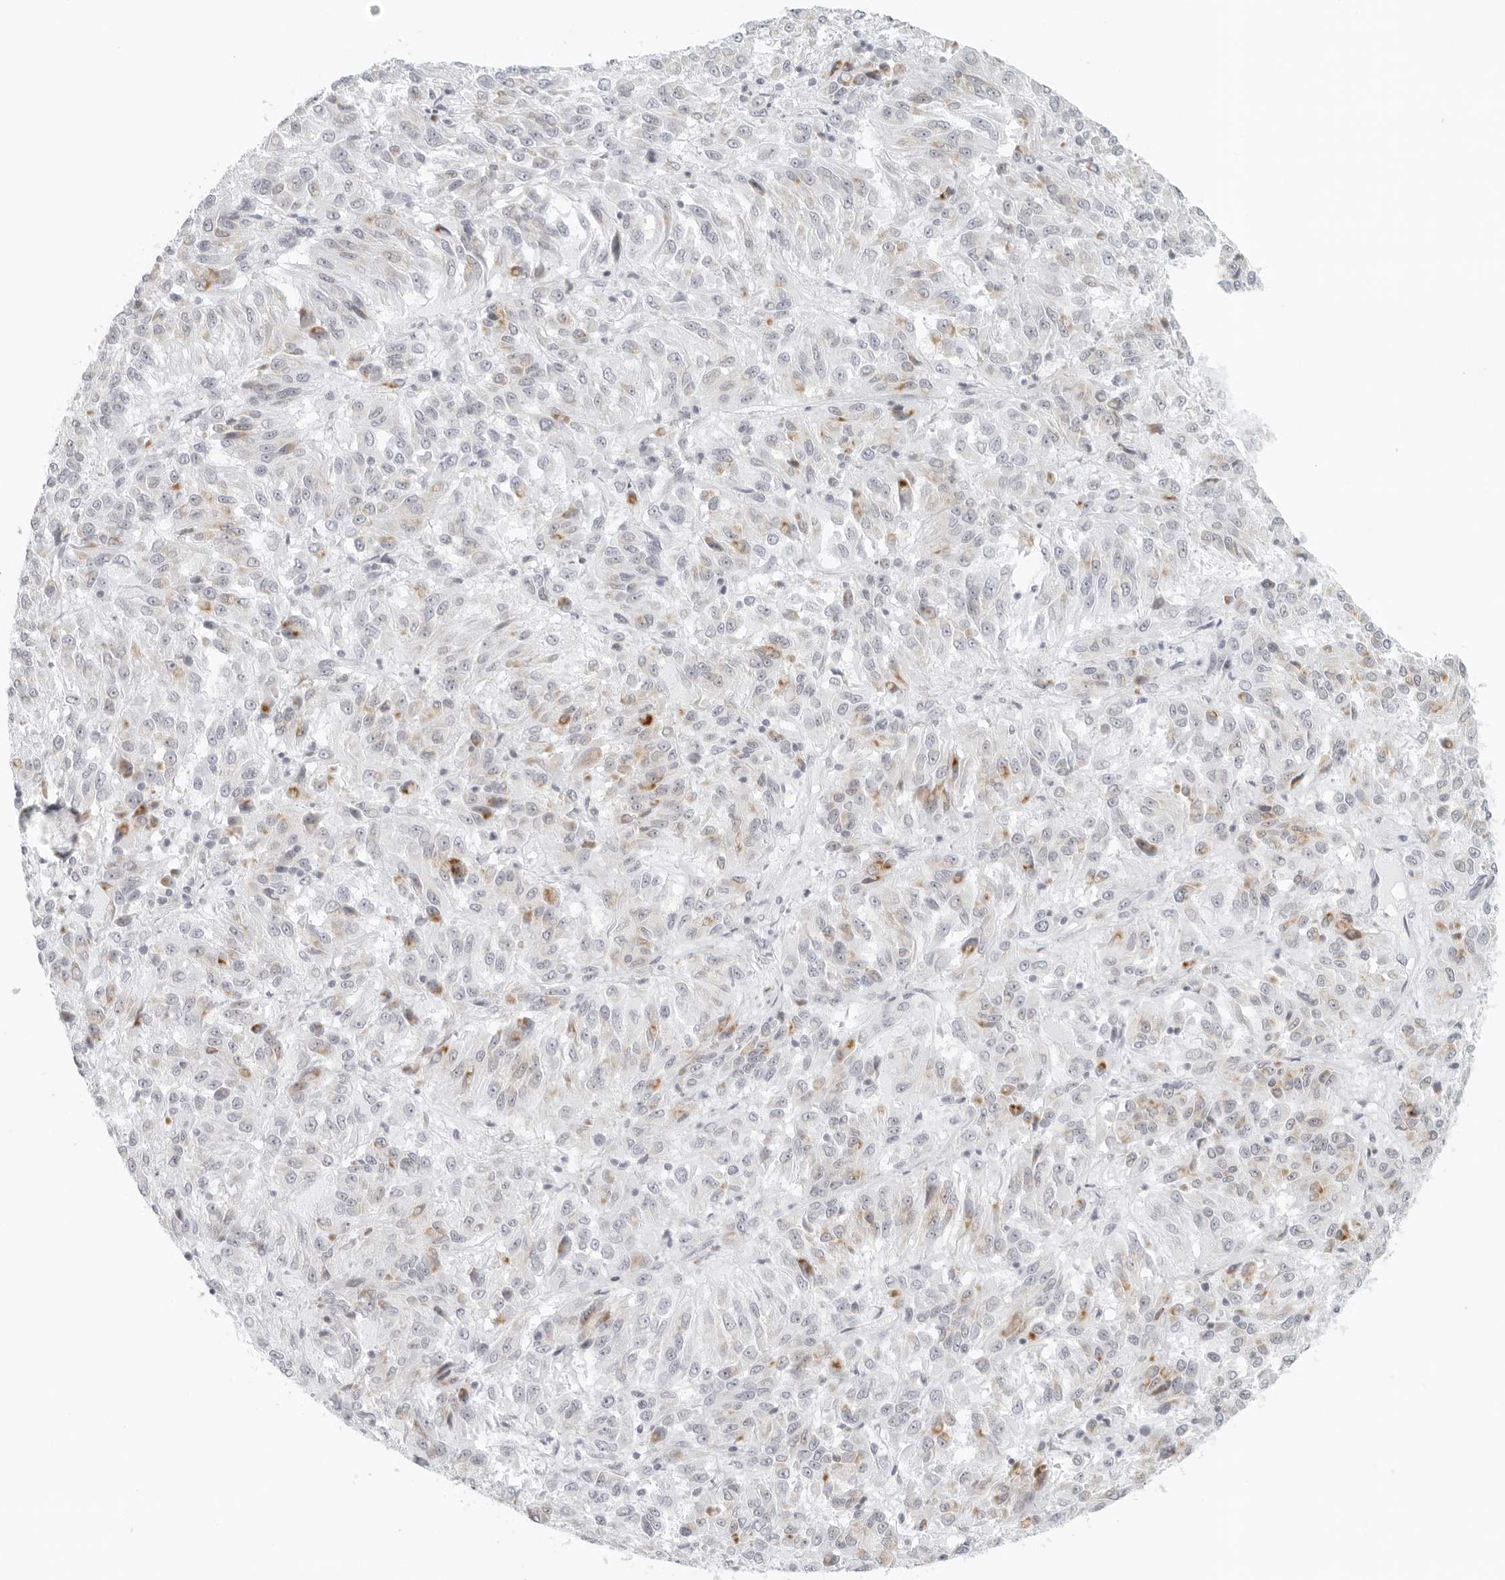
{"staining": {"intensity": "weak", "quantity": "<25%", "location": "cytoplasmic/membranous"}, "tissue": "melanoma", "cell_type": "Tumor cells", "image_type": "cancer", "snomed": [{"axis": "morphology", "description": "Malignant melanoma, Metastatic site"}, {"axis": "topography", "description": "Lung"}], "caption": "High power microscopy histopathology image of an IHC histopathology image of melanoma, revealing no significant positivity in tumor cells.", "gene": "RPS6KC1", "patient": {"sex": "male", "age": 64}}